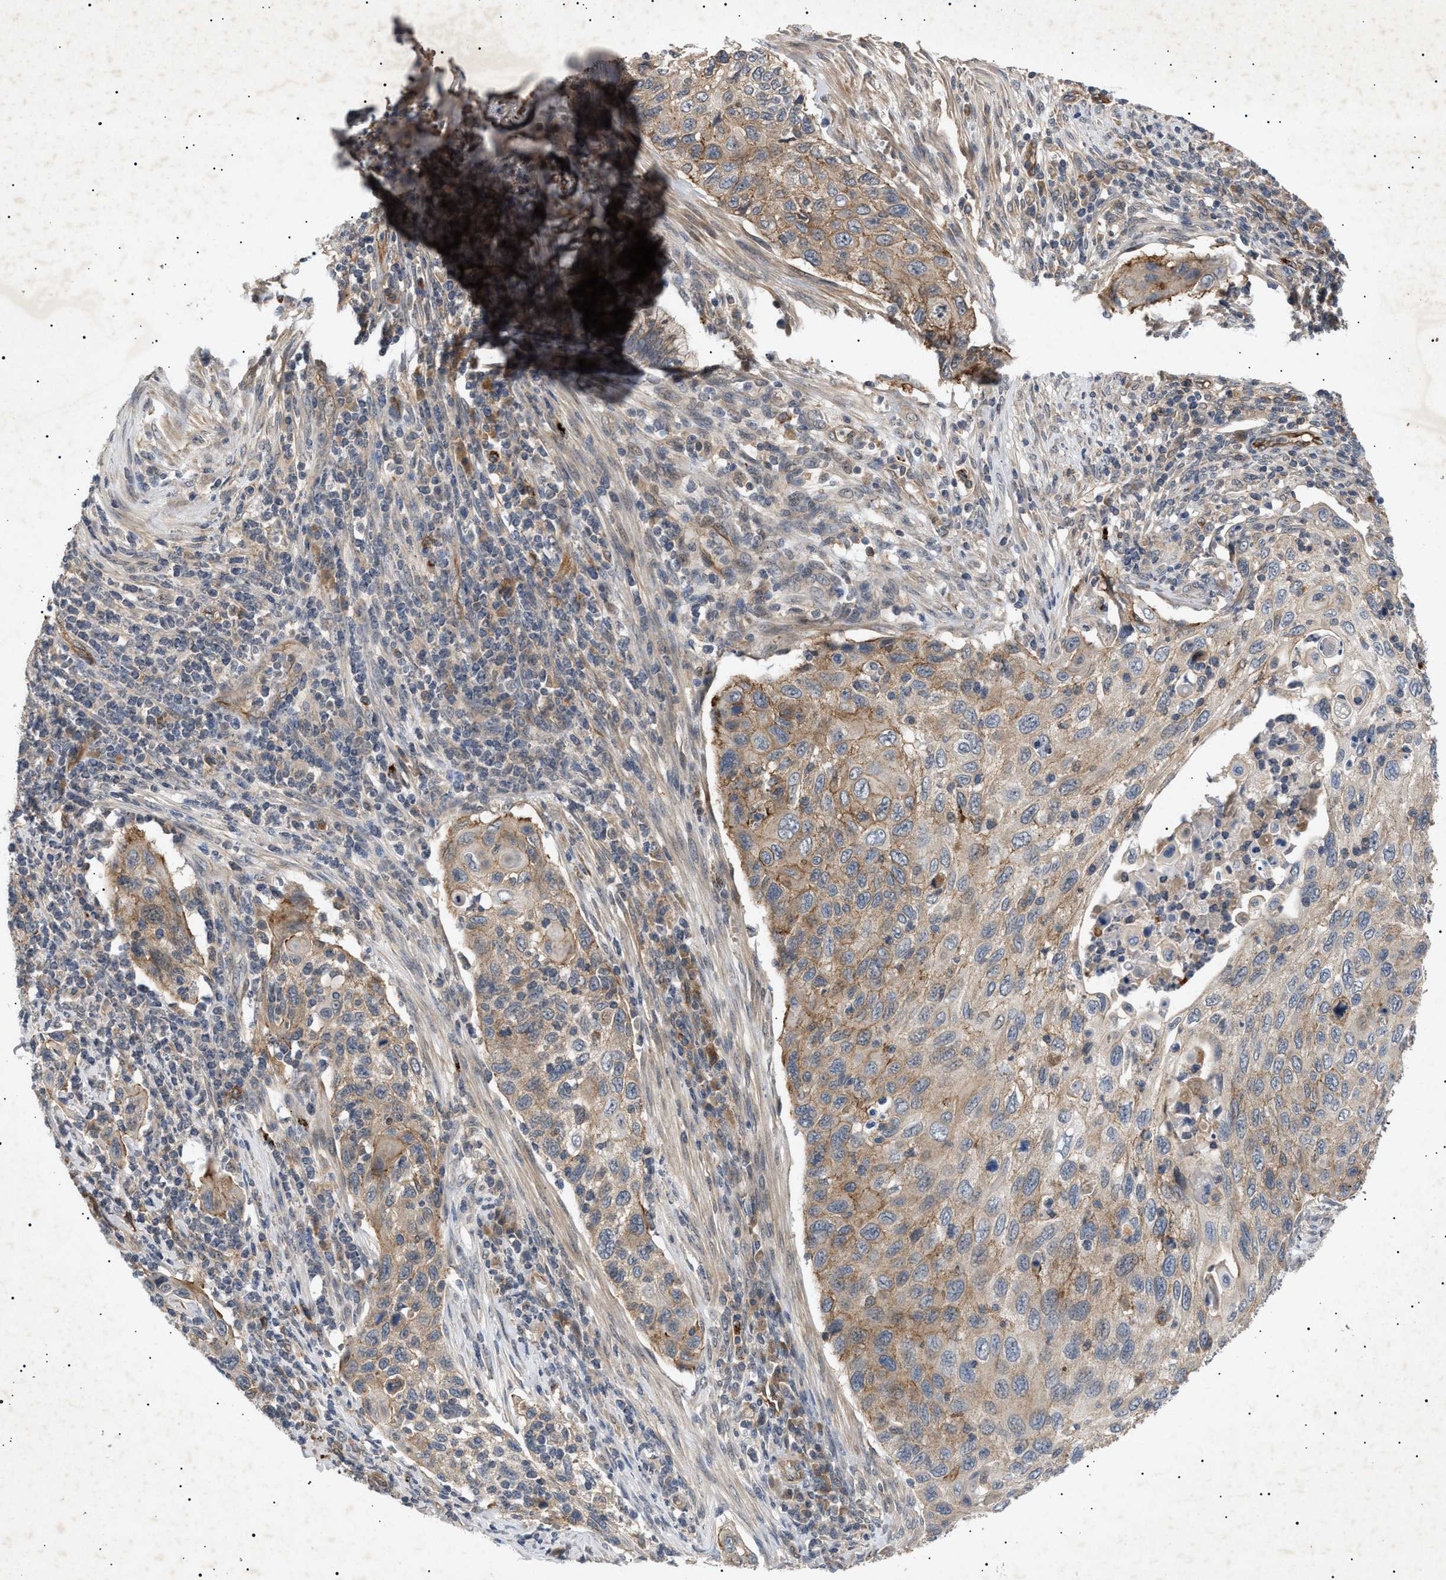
{"staining": {"intensity": "weak", "quantity": ">75%", "location": "cytoplasmic/membranous"}, "tissue": "cervical cancer", "cell_type": "Tumor cells", "image_type": "cancer", "snomed": [{"axis": "morphology", "description": "Squamous cell carcinoma, NOS"}, {"axis": "topography", "description": "Cervix"}], "caption": "Immunohistochemistry (IHC) photomicrograph of human squamous cell carcinoma (cervical) stained for a protein (brown), which displays low levels of weak cytoplasmic/membranous staining in approximately >75% of tumor cells.", "gene": "SIRT5", "patient": {"sex": "female", "age": 70}}